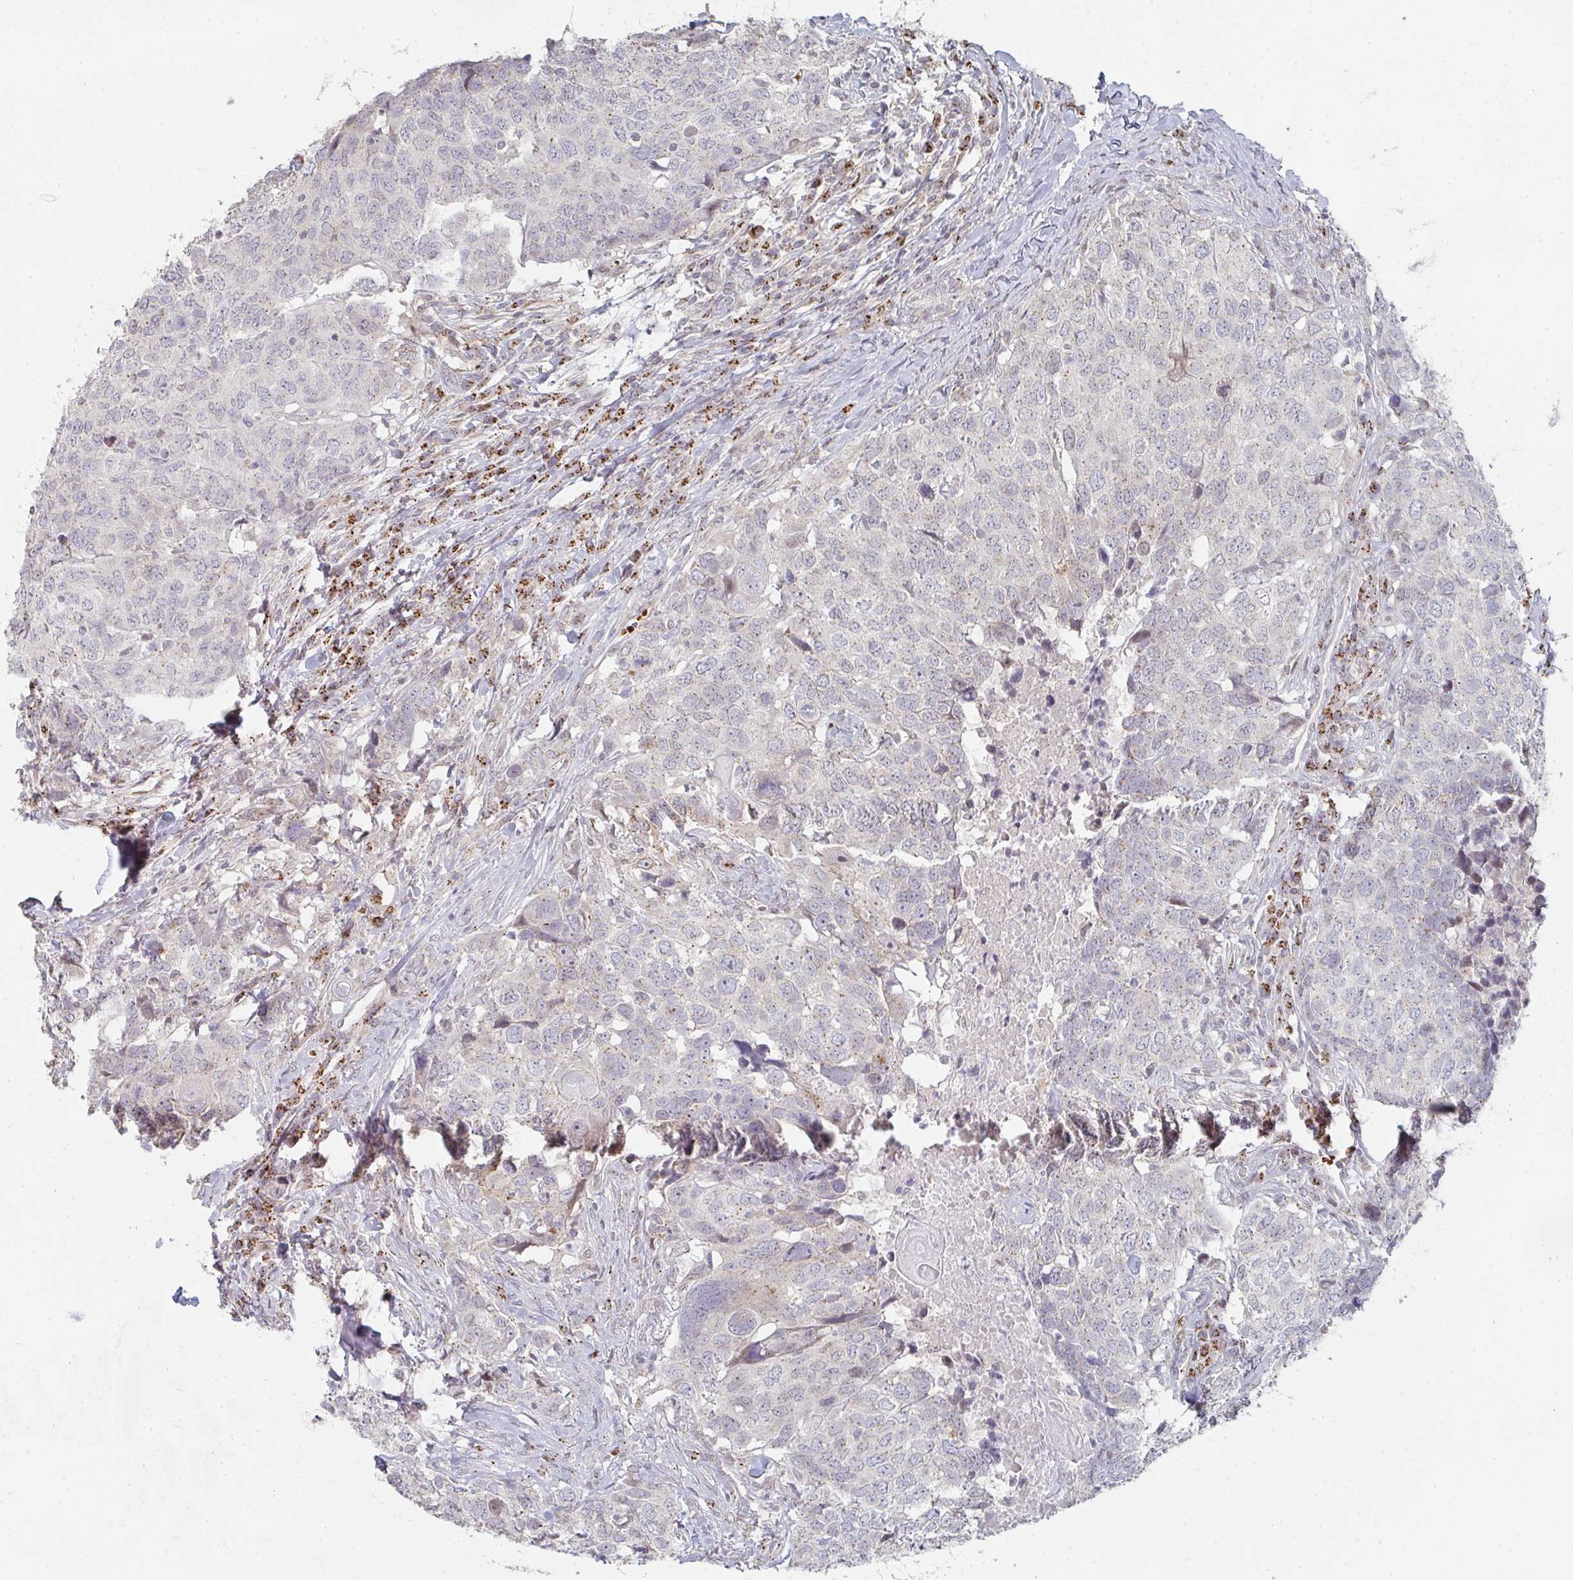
{"staining": {"intensity": "weak", "quantity": "25%-75%", "location": "cytoplasmic/membranous"}, "tissue": "head and neck cancer", "cell_type": "Tumor cells", "image_type": "cancer", "snomed": [{"axis": "morphology", "description": "Normal tissue, NOS"}, {"axis": "morphology", "description": "Squamous cell carcinoma, NOS"}, {"axis": "topography", "description": "Skeletal muscle"}, {"axis": "topography", "description": "Vascular tissue"}, {"axis": "topography", "description": "Peripheral nerve tissue"}, {"axis": "topography", "description": "Head-Neck"}], "caption": "DAB immunohistochemical staining of human head and neck cancer (squamous cell carcinoma) shows weak cytoplasmic/membranous protein positivity in about 25%-75% of tumor cells.", "gene": "ZNF526", "patient": {"sex": "male", "age": 66}}